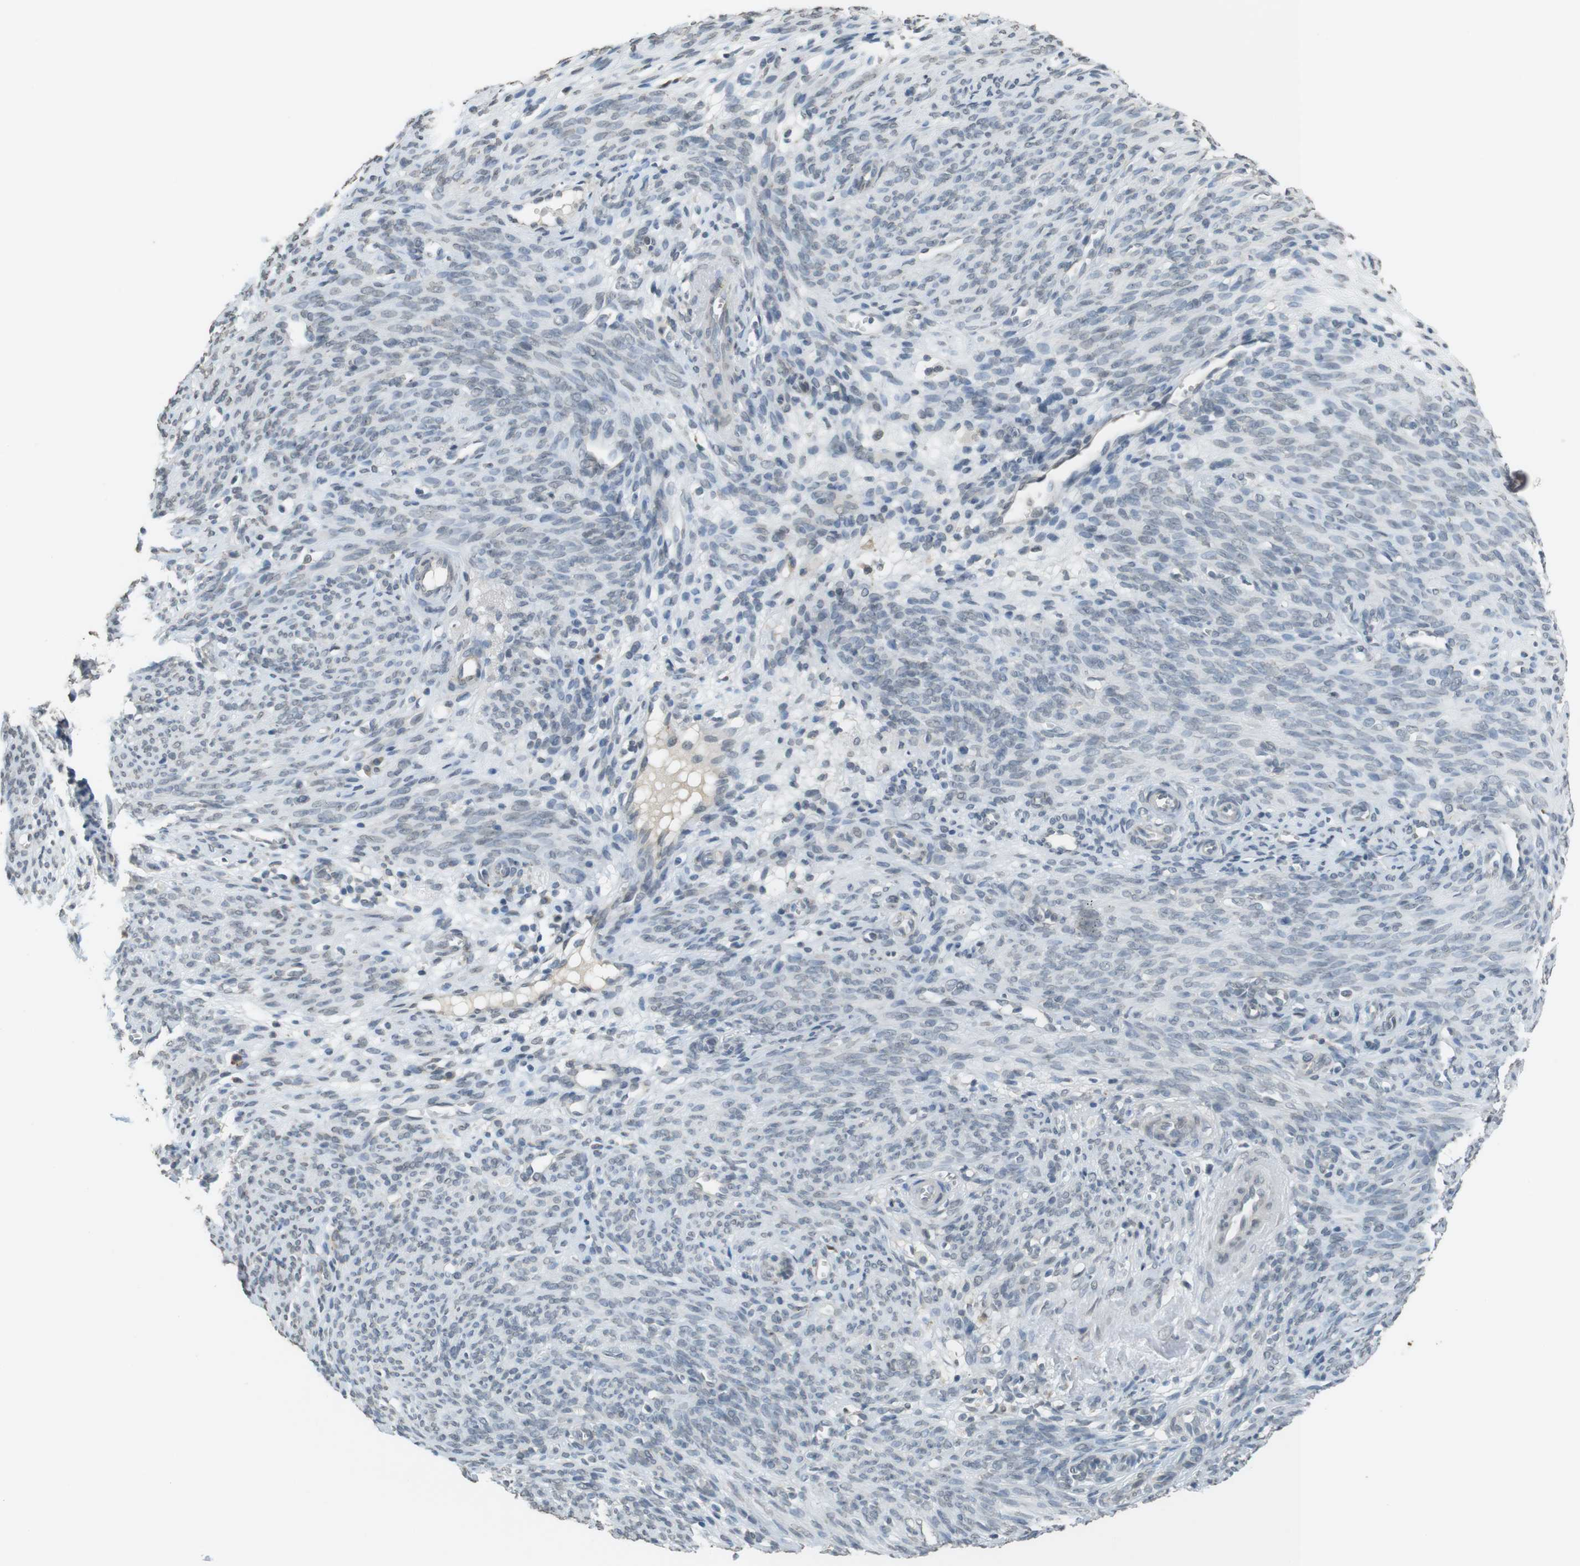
{"staining": {"intensity": "negative", "quantity": "none", "location": "none"}, "tissue": "endometrium", "cell_type": "Cells in endometrial stroma", "image_type": "normal", "snomed": [{"axis": "morphology", "description": "Normal tissue, NOS"}, {"axis": "morphology", "description": "Adenocarcinoma, NOS"}, {"axis": "topography", "description": "Endometrium"}, {"axis": "topography", "description": "Ovary"}], "caption": "This is a photomicrograph of IHC staining of normal endometrium, which shows no expression in cells in endometrial stroma.", "gene": "FZD10", "patient": {"sex": "female", "age": 68}}